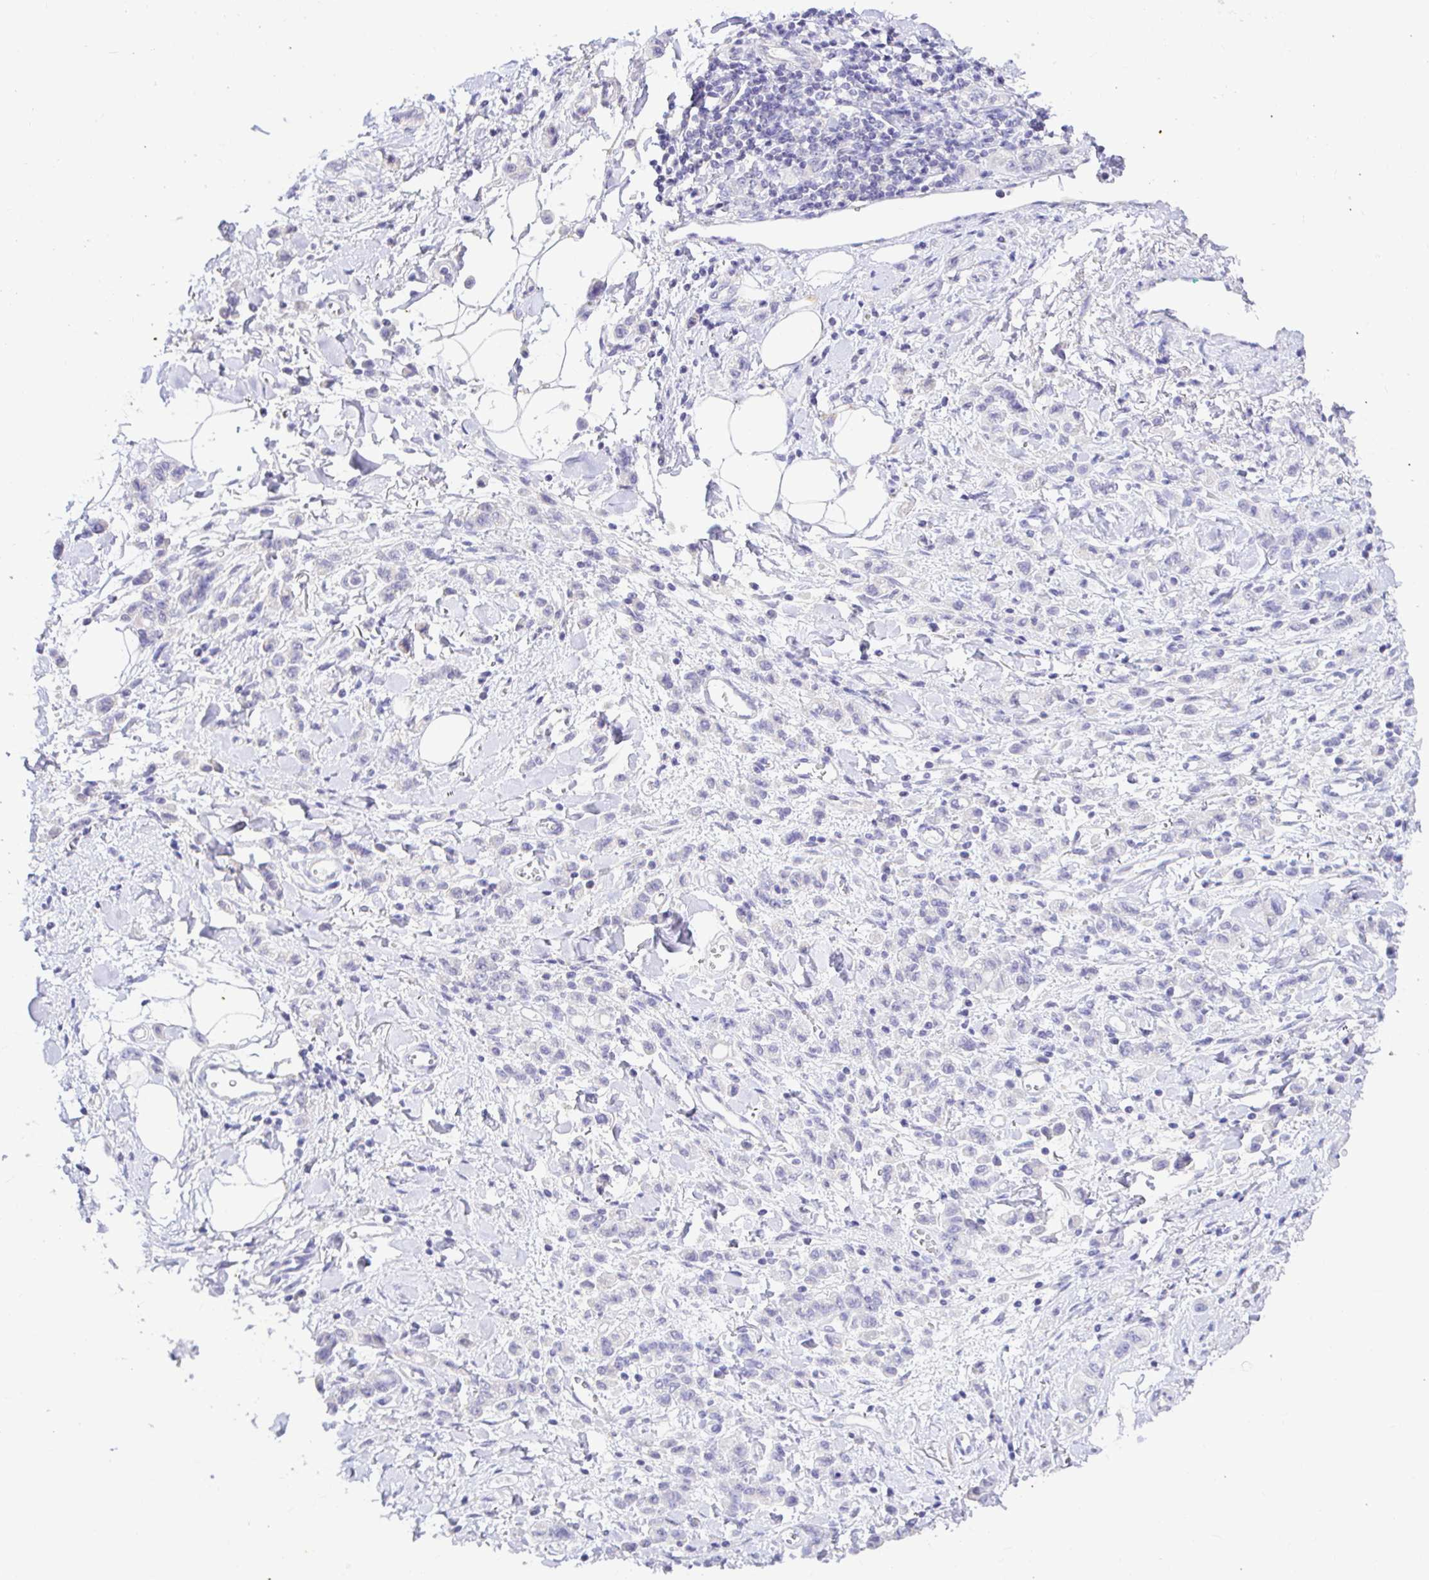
{"staining": {"intensity": "negative", "quantity": "none", "location": "none"}, "tissue": "stomach cancer", "cell_type": "Tumor cells", "image_type": "cancer", "snomed": [{"axis": "morphology", "description": "Adenocarcinoma, NOS"}, {"axis": "topography", "description": "Stomach"}], "caption": "Immunohistochemical staining of stomach adenocarcinoma shows no significant expression in tumor cells. The staining is performed using DAB brown chromogen with nuclei counter-stained in using hematoxylin.", "gene": "CDO1", "patient": {"sex": "male", "age": 77}}